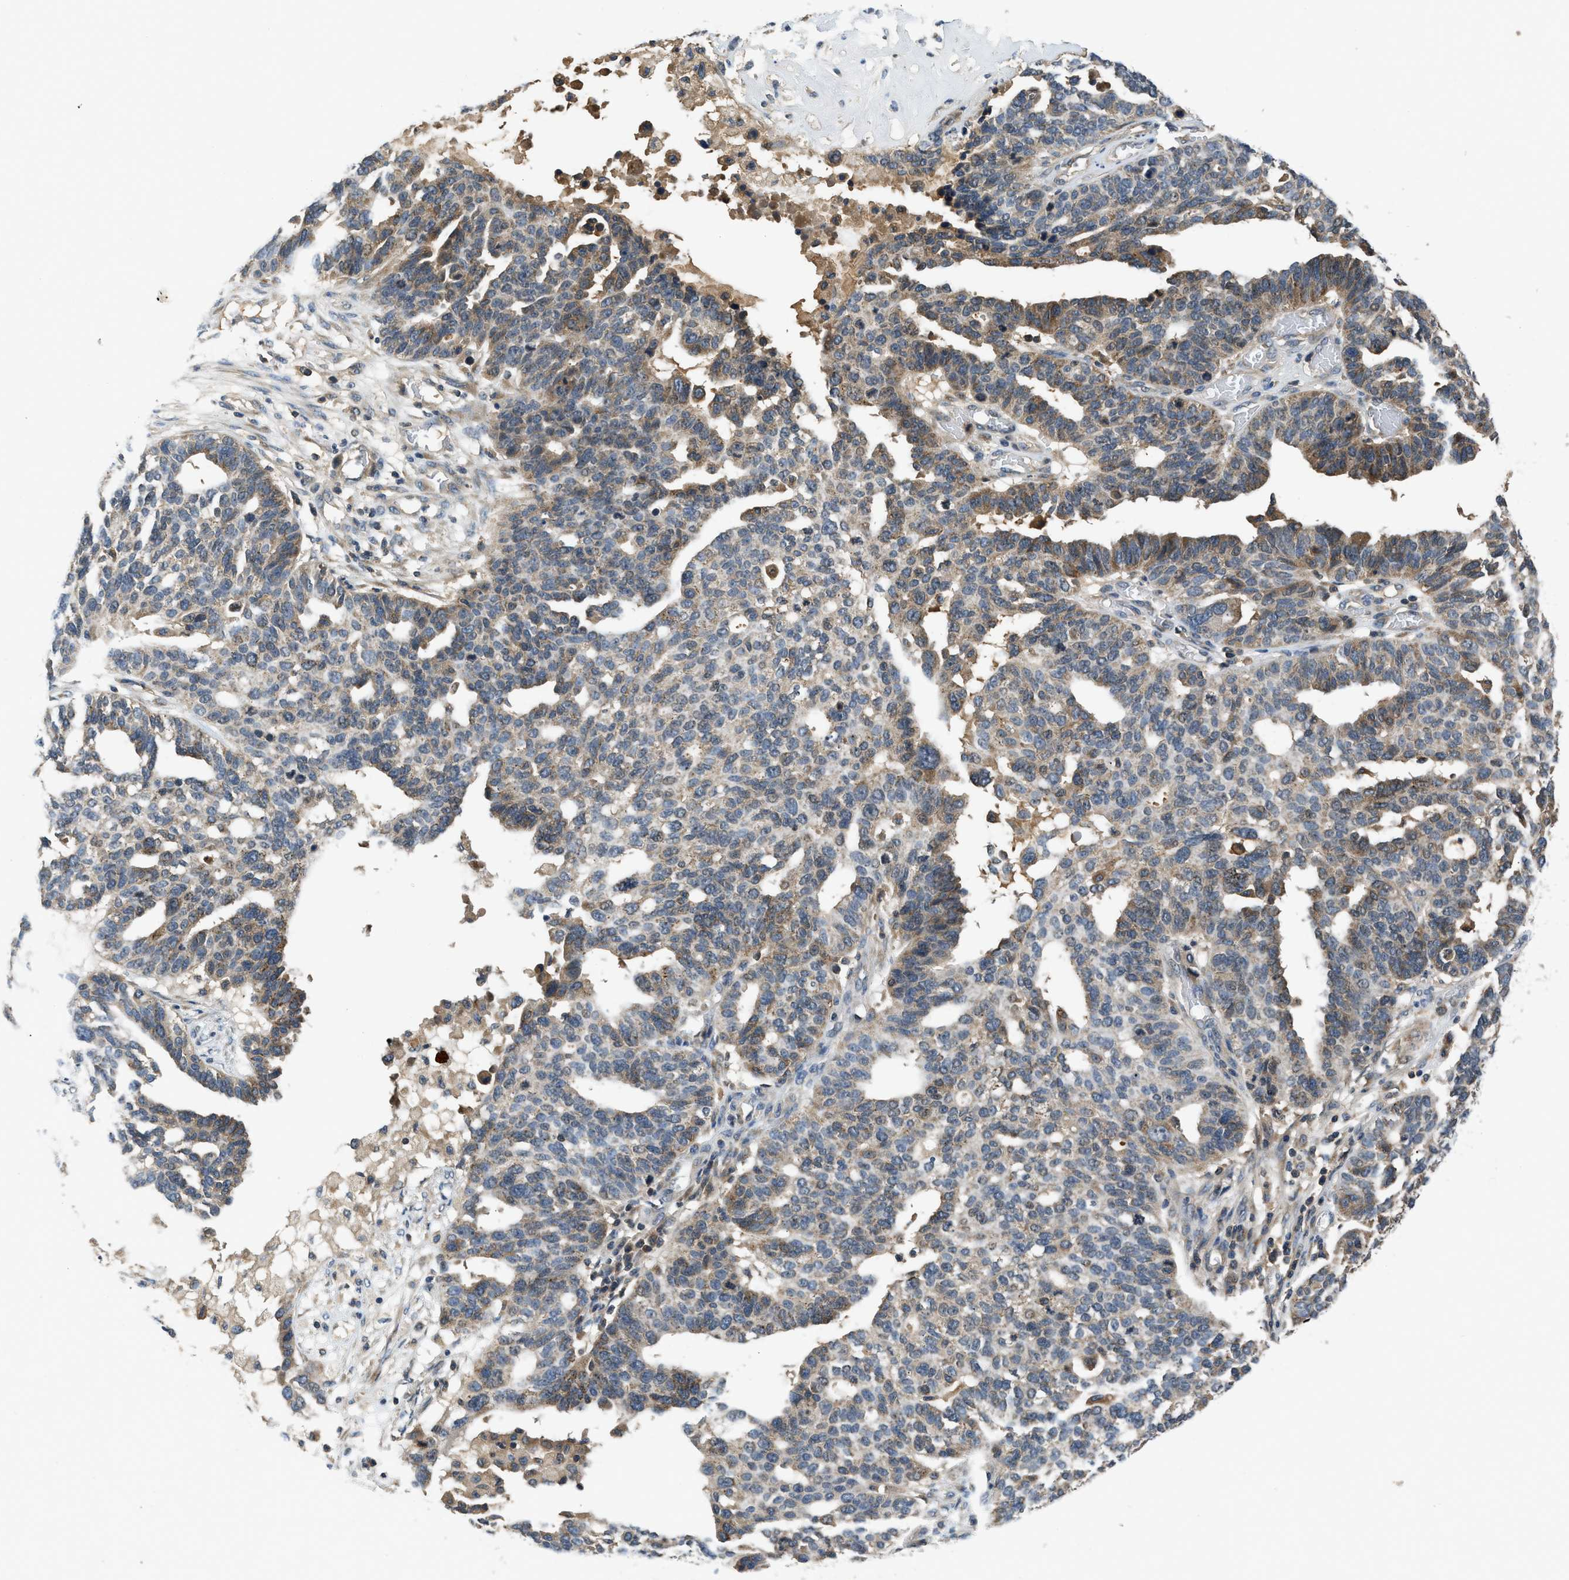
{"staining": {"intensity": "moderate", "quantity": "<25%", "location": "cytoplasmic/membranous"}, "tissue": "ovarian cancer", "cell_type": "Tumor cells", "image_type": "cancer", "snomed": [{"axis": "morphology", "description": "Cystadenocarcinoma, serous, NOS"}, {"axis": "topography", "description": "Ovary"}], "caption": "Moderate cytoplasmic/membranous protein staining is present in about <25% of tumor cells in ovarian cancer (serous cystadenocarcinoma).", "gene": "PAFAH2", "patient": {"sex": "female", "age": 59}}